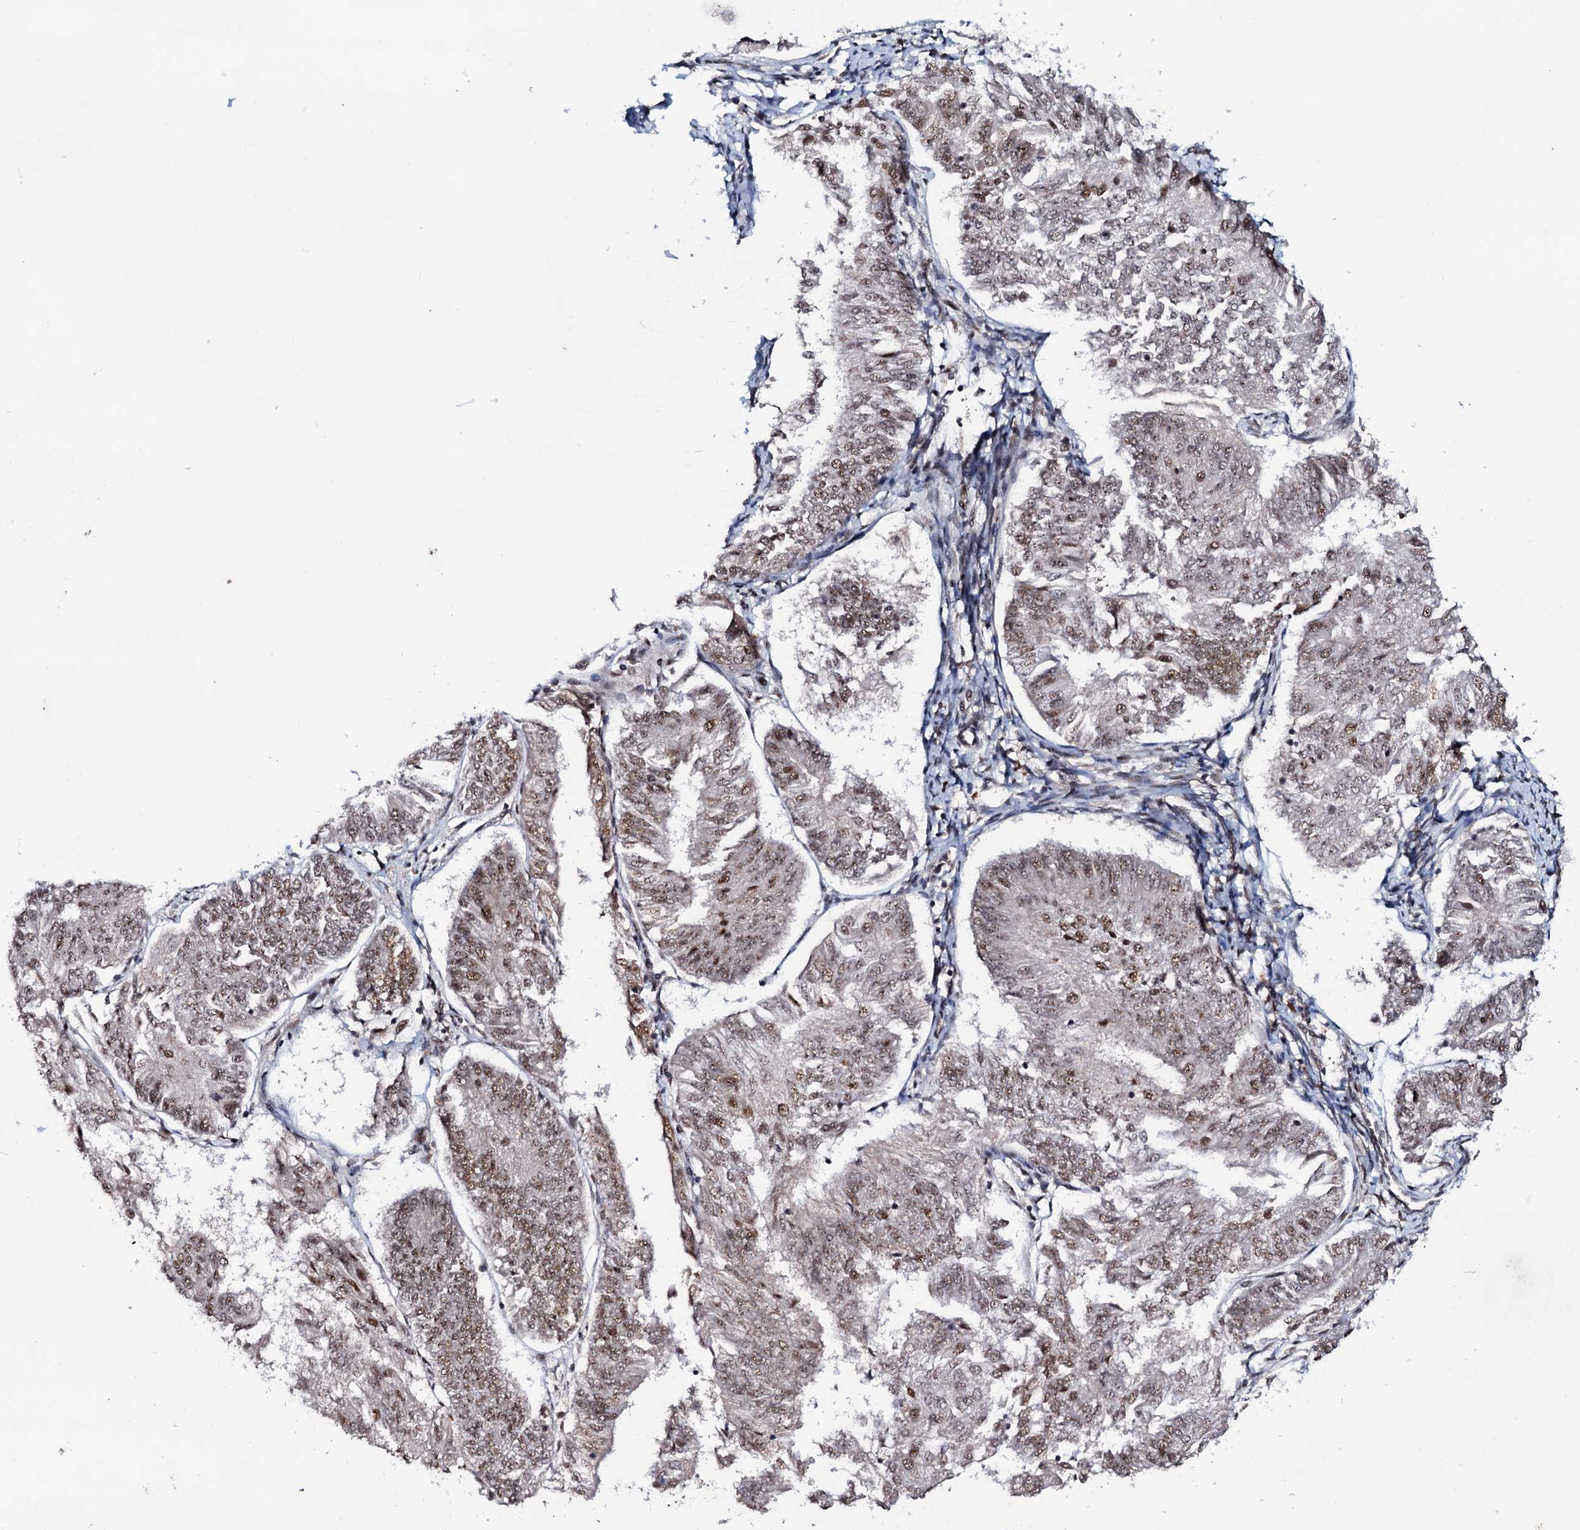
{"staining": {"intensity": "moderate", "quantity": ">75%", "location": "nuclear"}, "tissue": "endometrial cancer", "cell_type": "Tumor cells", "image_type": "cancer", "snomed": [{"axis": "morphology", "description": "Adenocarcinoma, NOS"}, {"axis": "topography", "description": "Endometrium"}], "caption": "Approximately >75% of tumor cells in endometrial adenocarcinoma exhibit moderate nuclear protein expression as visualized by brown immunohistochemical staining.", "gene": "PRPF18", "patient": {"sex": "female", "age": 58}}